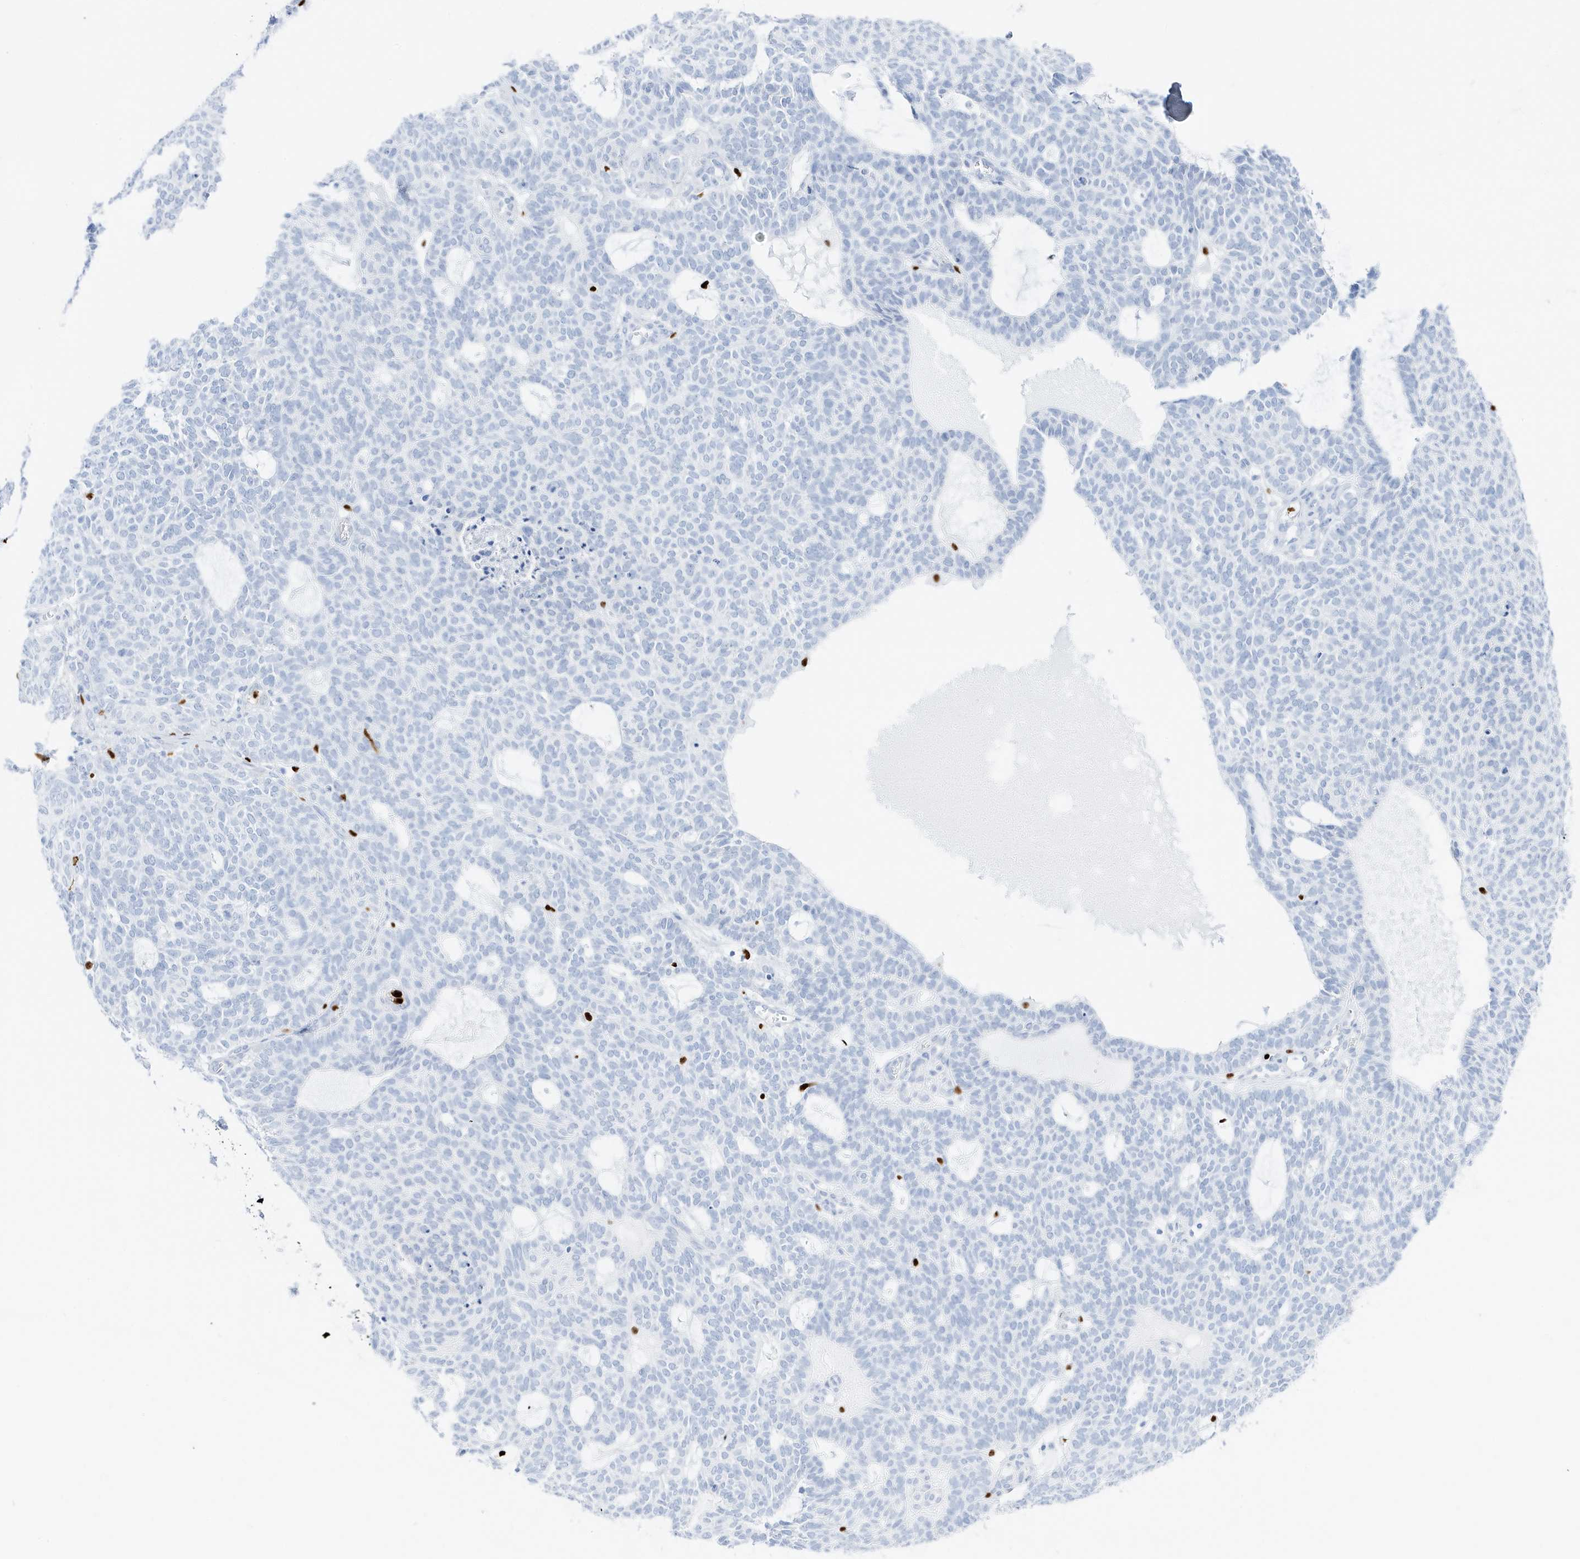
{"staining": {"intensity": "negative", "quantity": "none", "location": "none"}, "tissue": "skin cancer", "cell_type": "Tumor cells", "image_type": "cancer", "snomed": [{"axis": "morphology", "description": "Squamous cell carcinoma, NOS"}, {"axis": "topography", "description": "Skin"}], "caption": "There is no significant positivity in tumor cells of skin cancer. (DAB (3,3'-diaminobenzidine) IHC visualized using brightfield microscopy, high magnification).", "gene": "MNDA", "patient": {"sex": "female", "age": 90}}